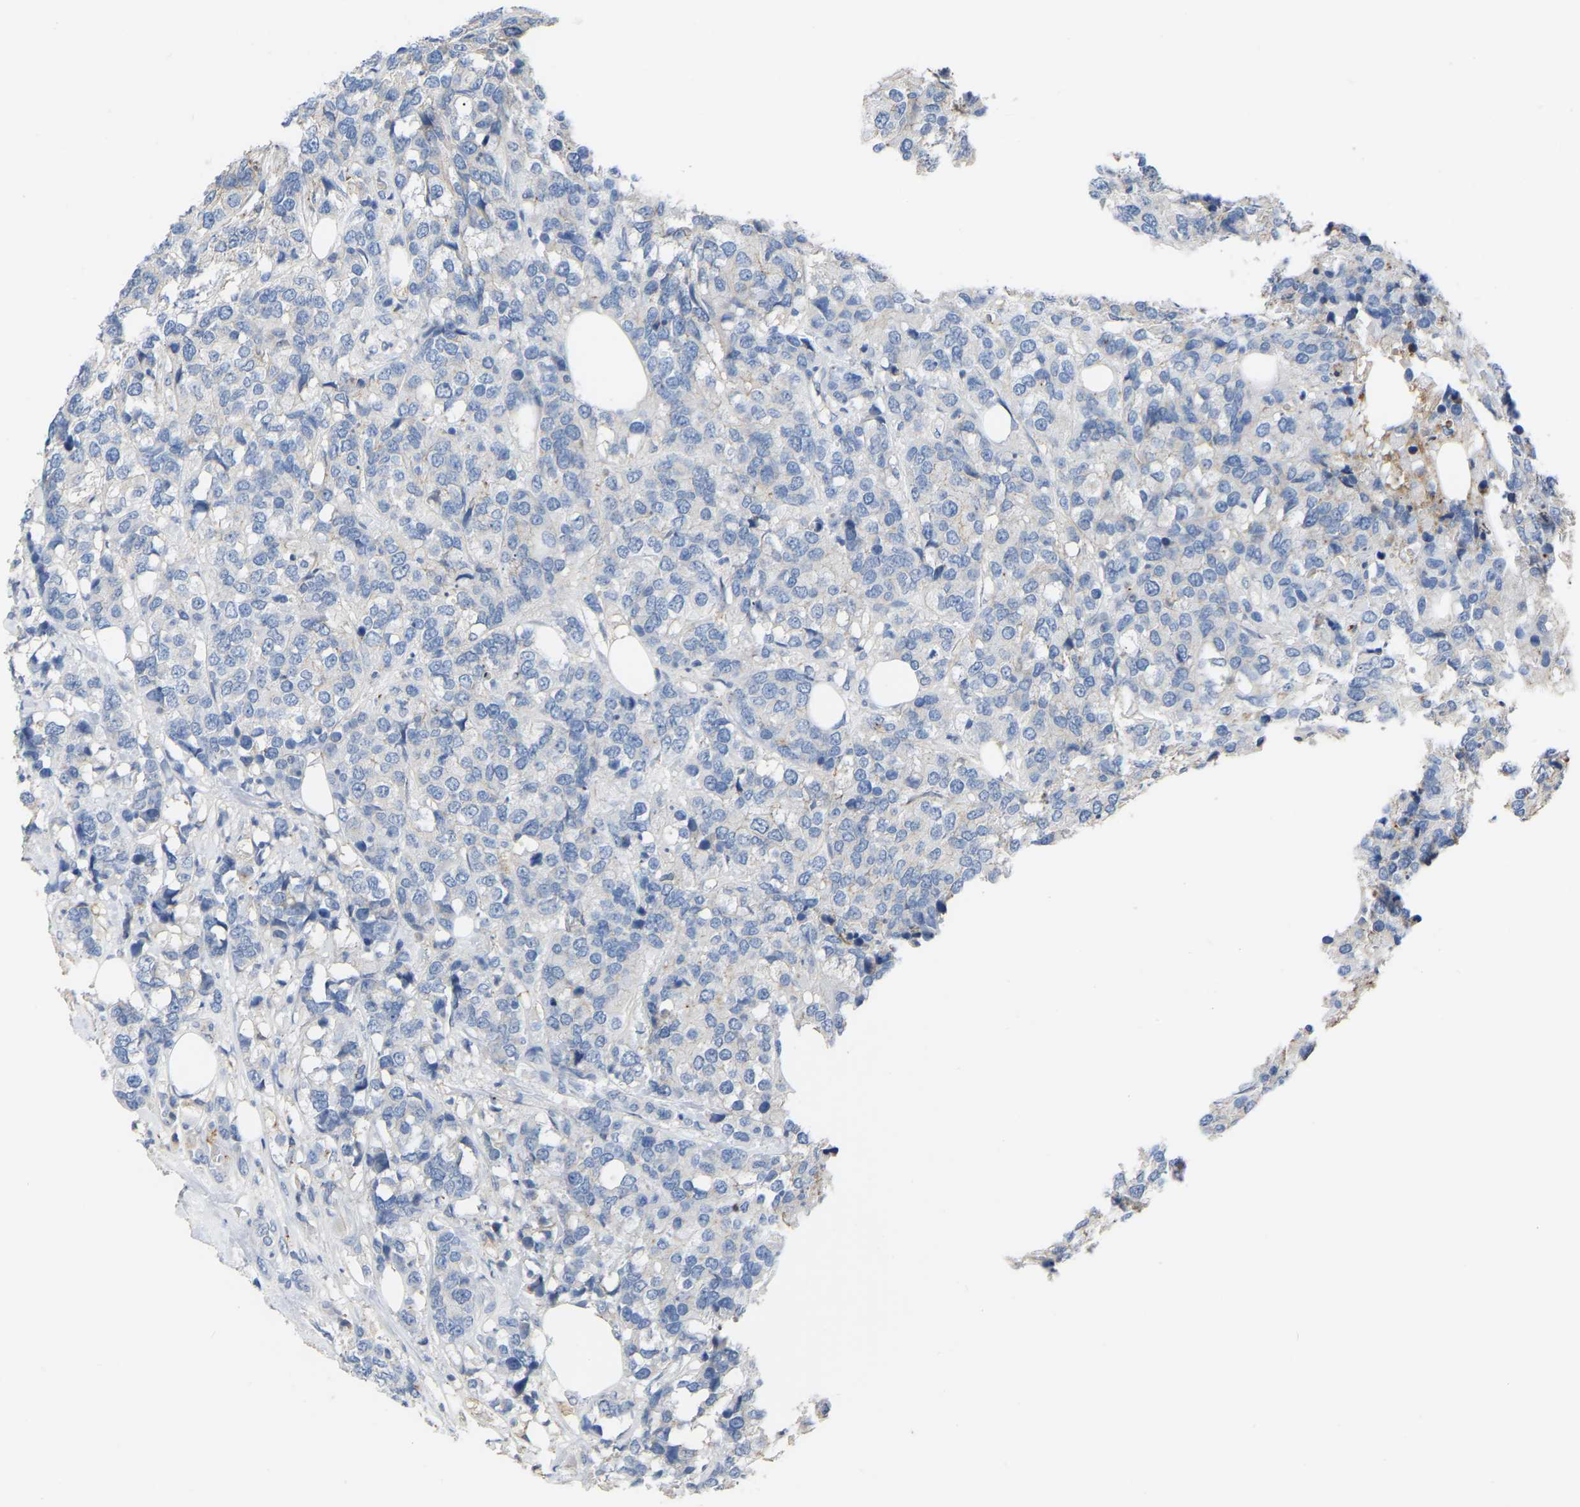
{"staining": {"intensity": "negative", "quantity": "none", "location": "none"}, "tissue": "breast cancer", "cell_type": "Tumor cells", "image_type": "cancer", "snomed": [{"axis": "morphology", "description": "Lobular carcinoma"}, {"axis": "topography", "description": "Breast"}], "caption": "A micrograph of human breast cancer (lobular carcinoma) is negative for staining in tumor cells.", "gene": "ZNF449", "patient": {"sex": "female", "age": 59}}